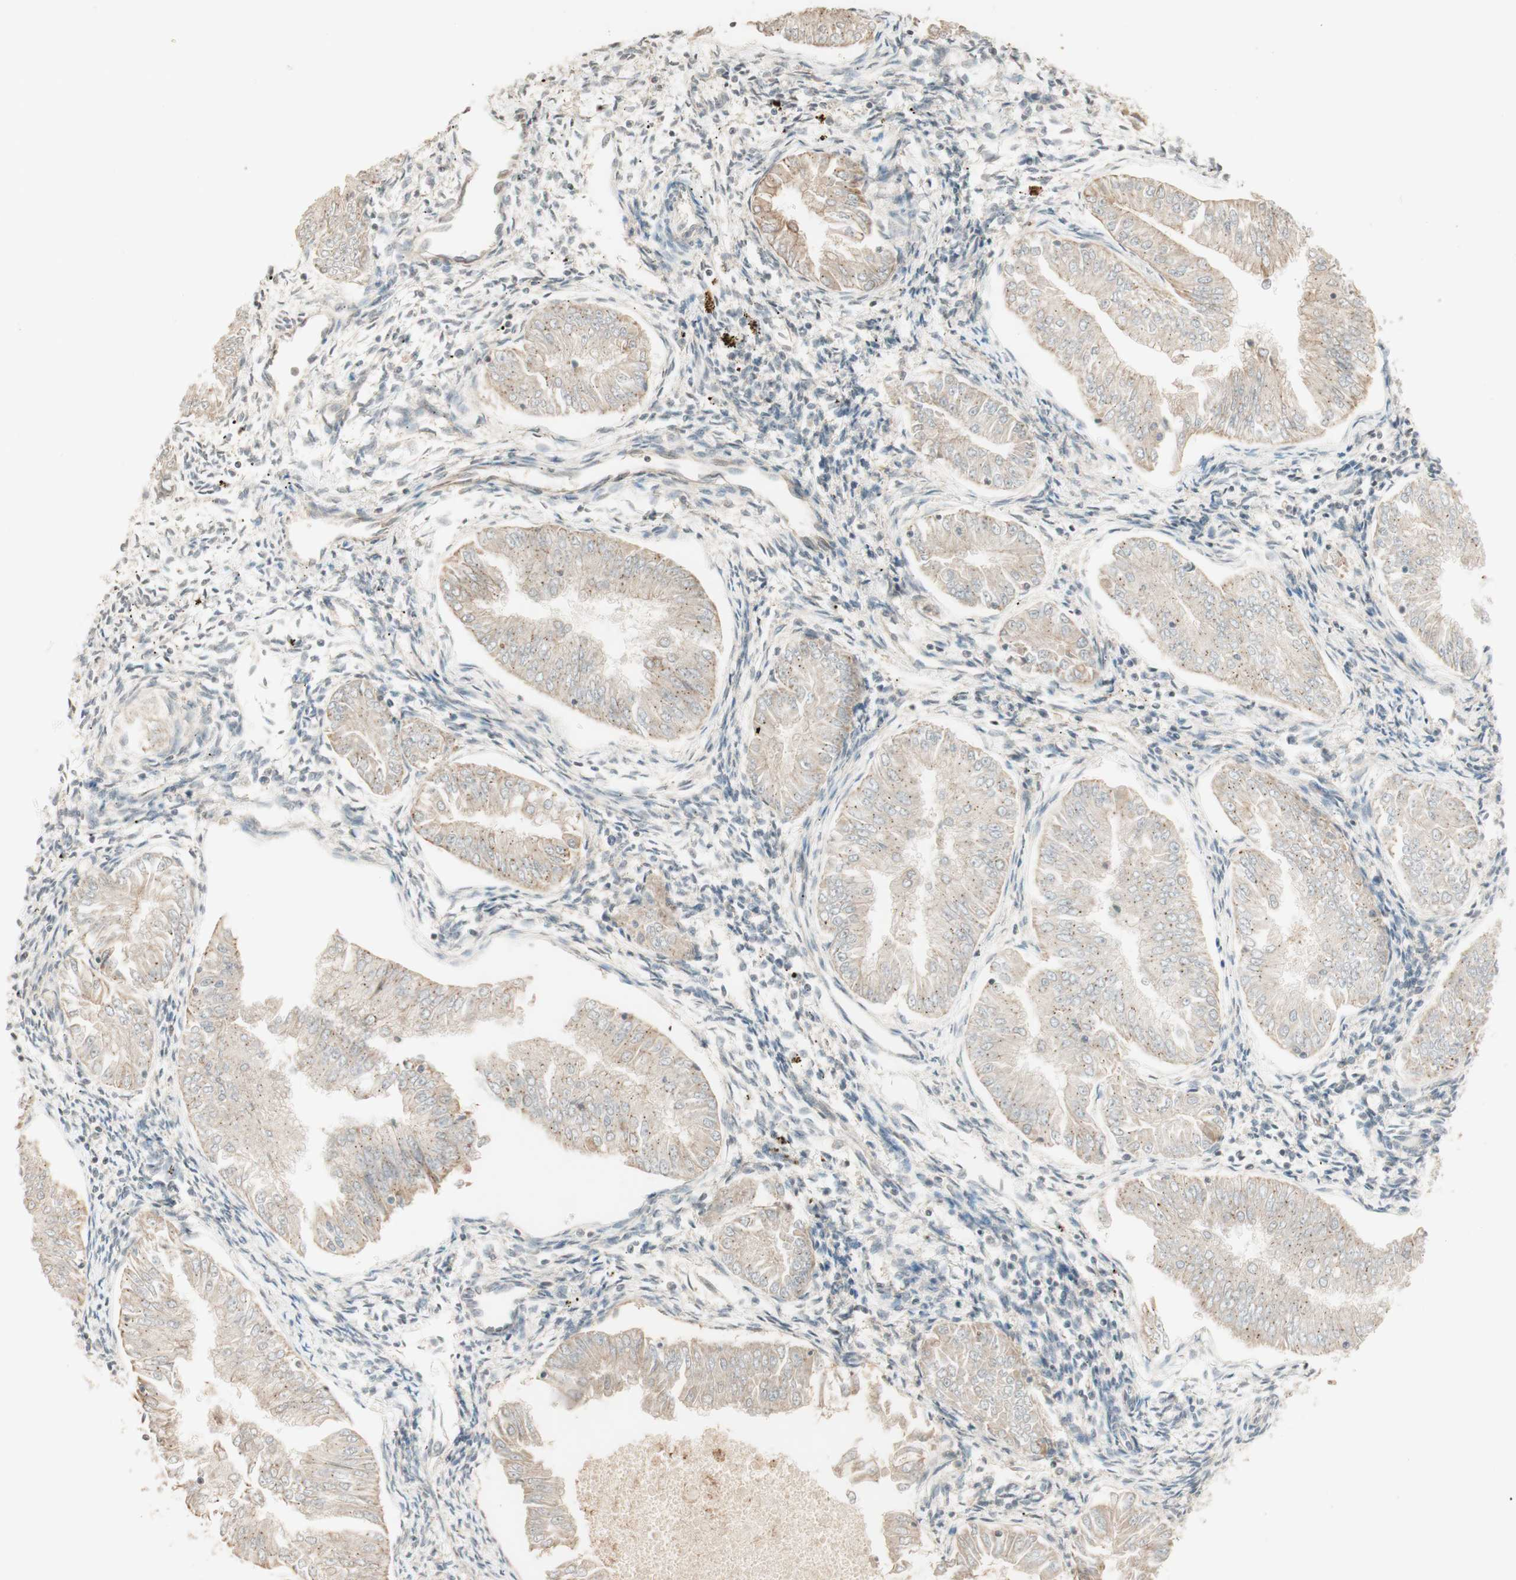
{"staining": {"intensity": "weak", "quantity": ">75%", "location": "cytoplasmic/membranous"}, "tissue": "endometrial cancer", "cell_type": "Tumor cells", "image_type": "cancer", "snomed": [{"axis": "morphology", "description": "Adenocarcinoma, NOS"}, {"axis": "topography", "description": "Endometrium"}], "caption": "Human endometrial cancer (adenocarcinoma) stained with a protein marker displays weak staining in tumor cells.", "gene": "CLCN2", "patient": {"sex": "female", "age": 53}}